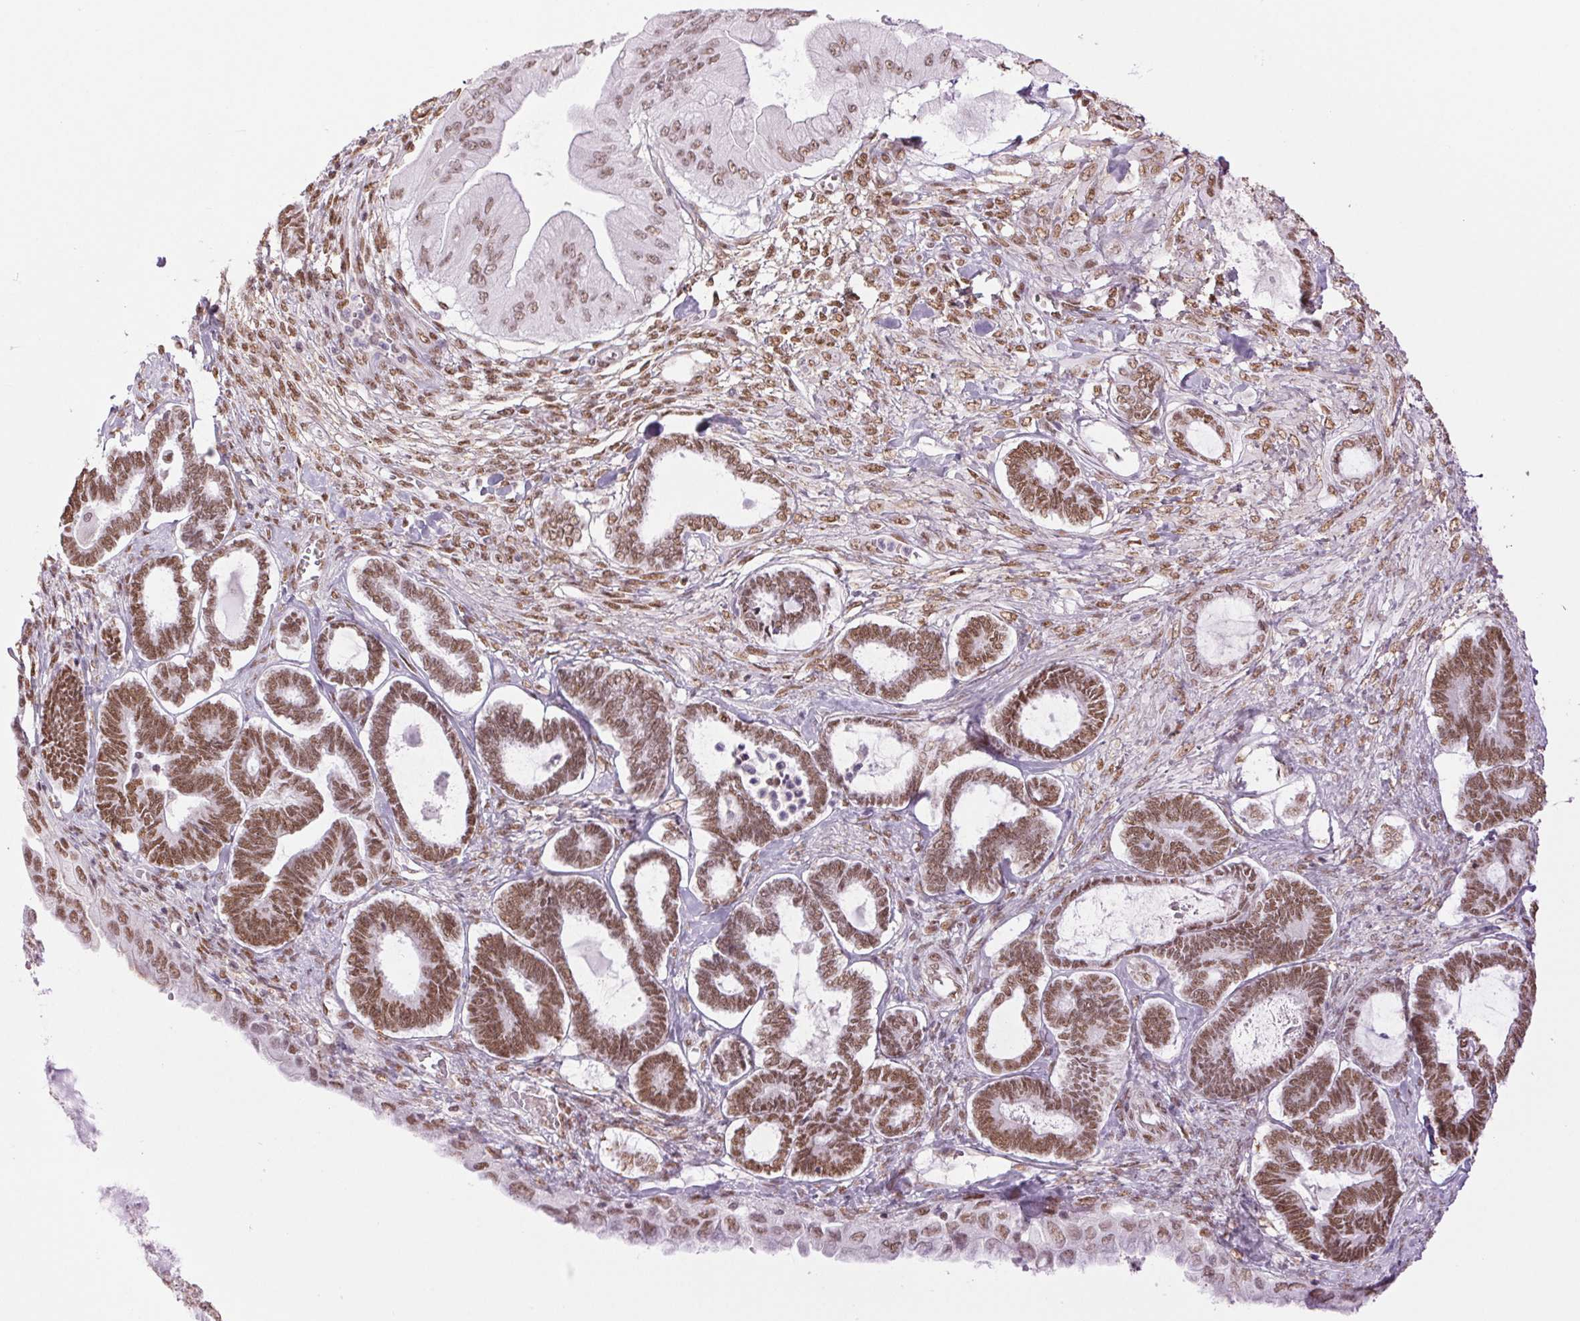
{"staining": {"intensity": "moderate", "quantity": ">75%", "location": "nuclear"}, "tissue": "ovarian cancer", "cell_type": "Tumor cells", "image_type": "cancer", "snomed": [{"axis": "morphology", "description": "Carcinoma, endometroid"}, {"axis": "topography", "description": "Ovary"}], "caption": "Protein expression analysis of endometroid carcinoma (ovarian) demonstrates moderate nuclear positivity in about >75% of tumor cells. (IHC, brightfield microscopy, high magnification).", "gene": "ZFR2", "patient": {"sex": "female", "age": 70}}